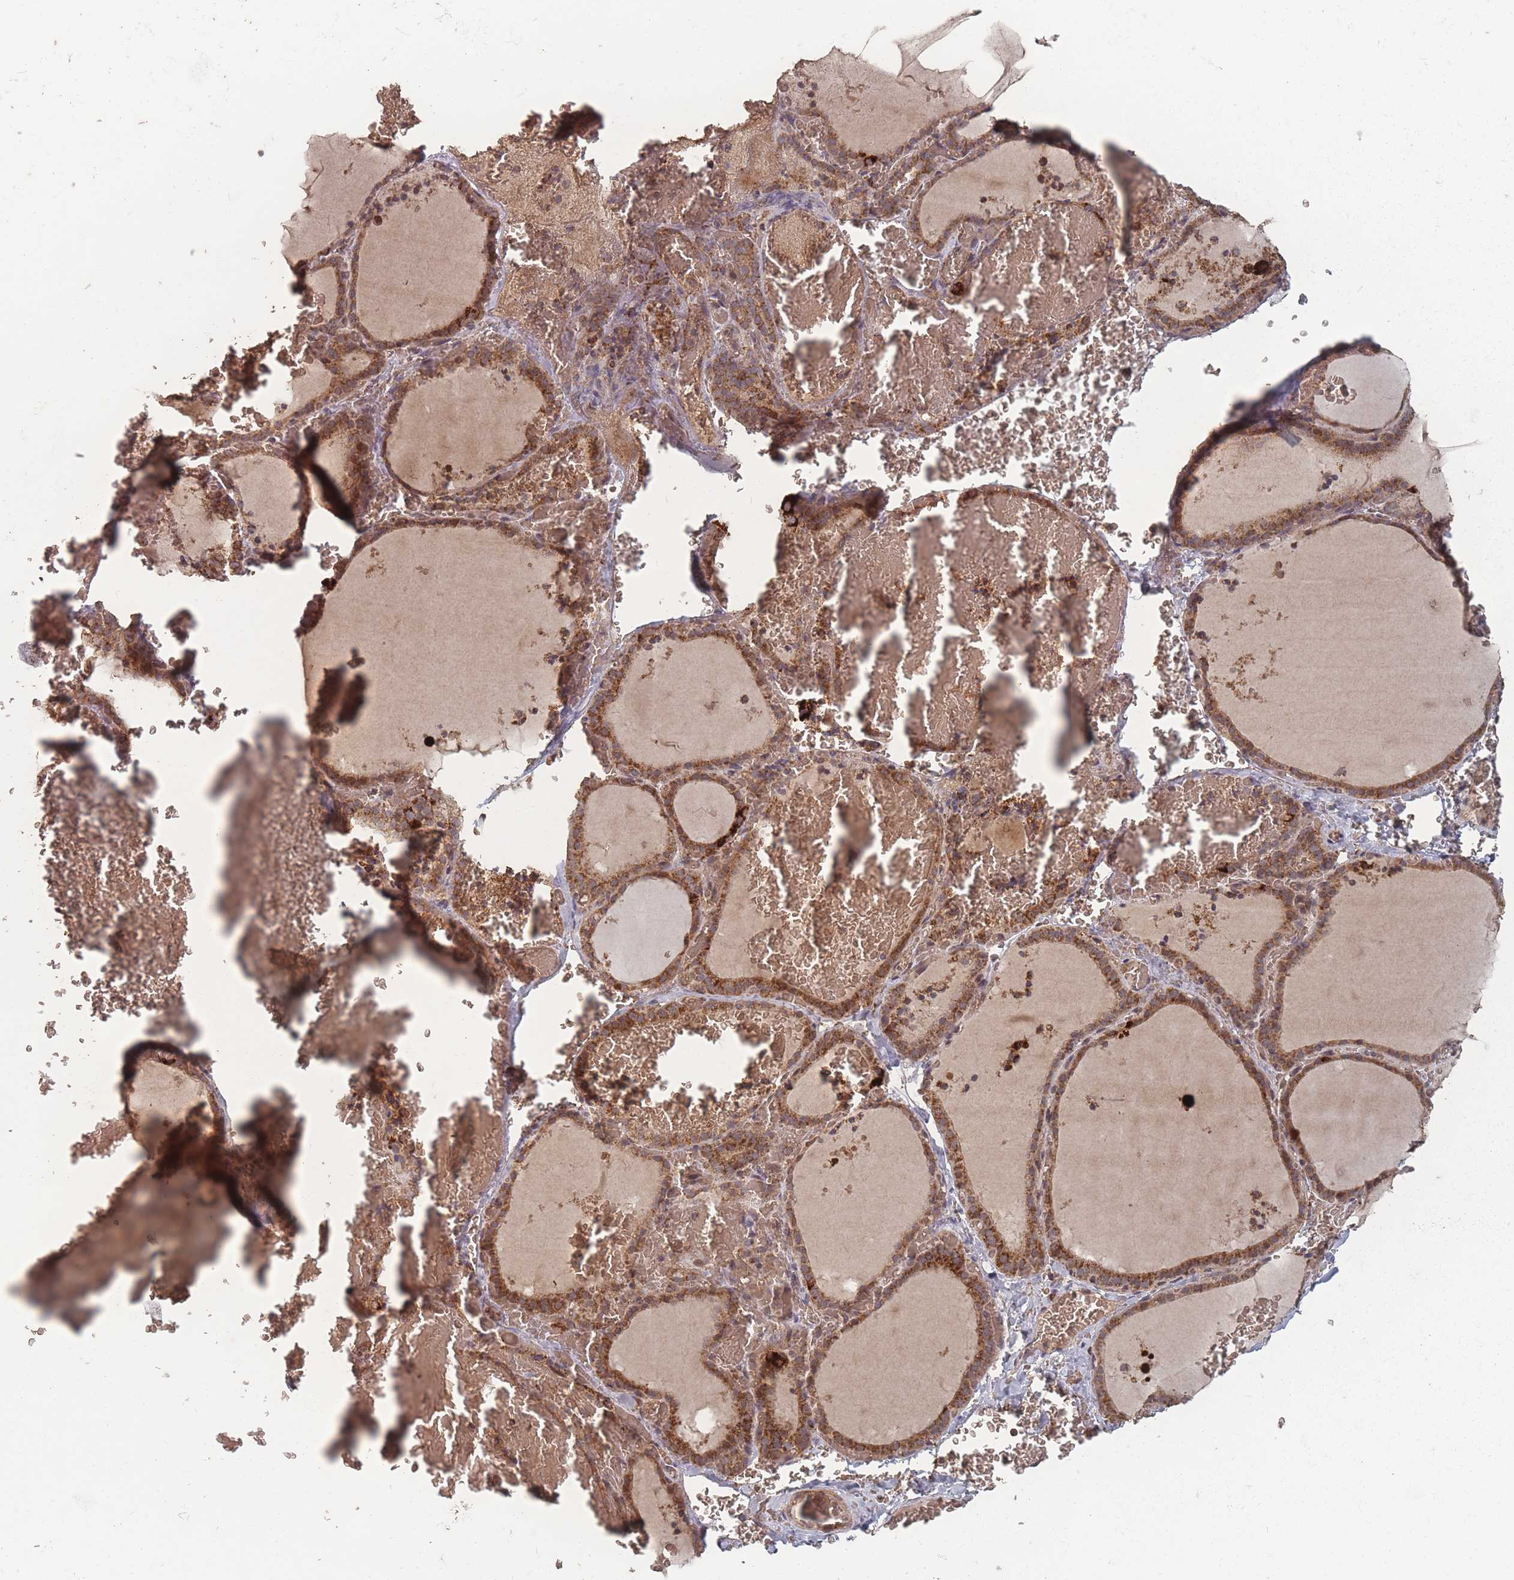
{"staining": {"intensity": "strong", "quantity": ">75%", "location": "cytoplasmic/membranous"}, "tissue": "thyroid gland", "cell_type": "Glandular cells", "image_type": "normal", "snomed": [{"axis": "morphology", "description": "Normal tissue, NOS"}, {"axis": "topography", "description": "Thyroid gland"}], "caption": "High-magnification brightfield microscopy of normal thyroid gland stained with DAB (brown) and counterstained with hematoxylin (blue). glandular cells exhibit strong cytoplasmic/membranous staining is appreciated in about>75% of cells. Using DAB (3,3'-diaminobenzidine) (brown) and hematoxylin (blue) stains, captured at high magnification using brightfield microscopy.", "gene": "LYRM7", "patient": {"sex": "female", "age": 39}}